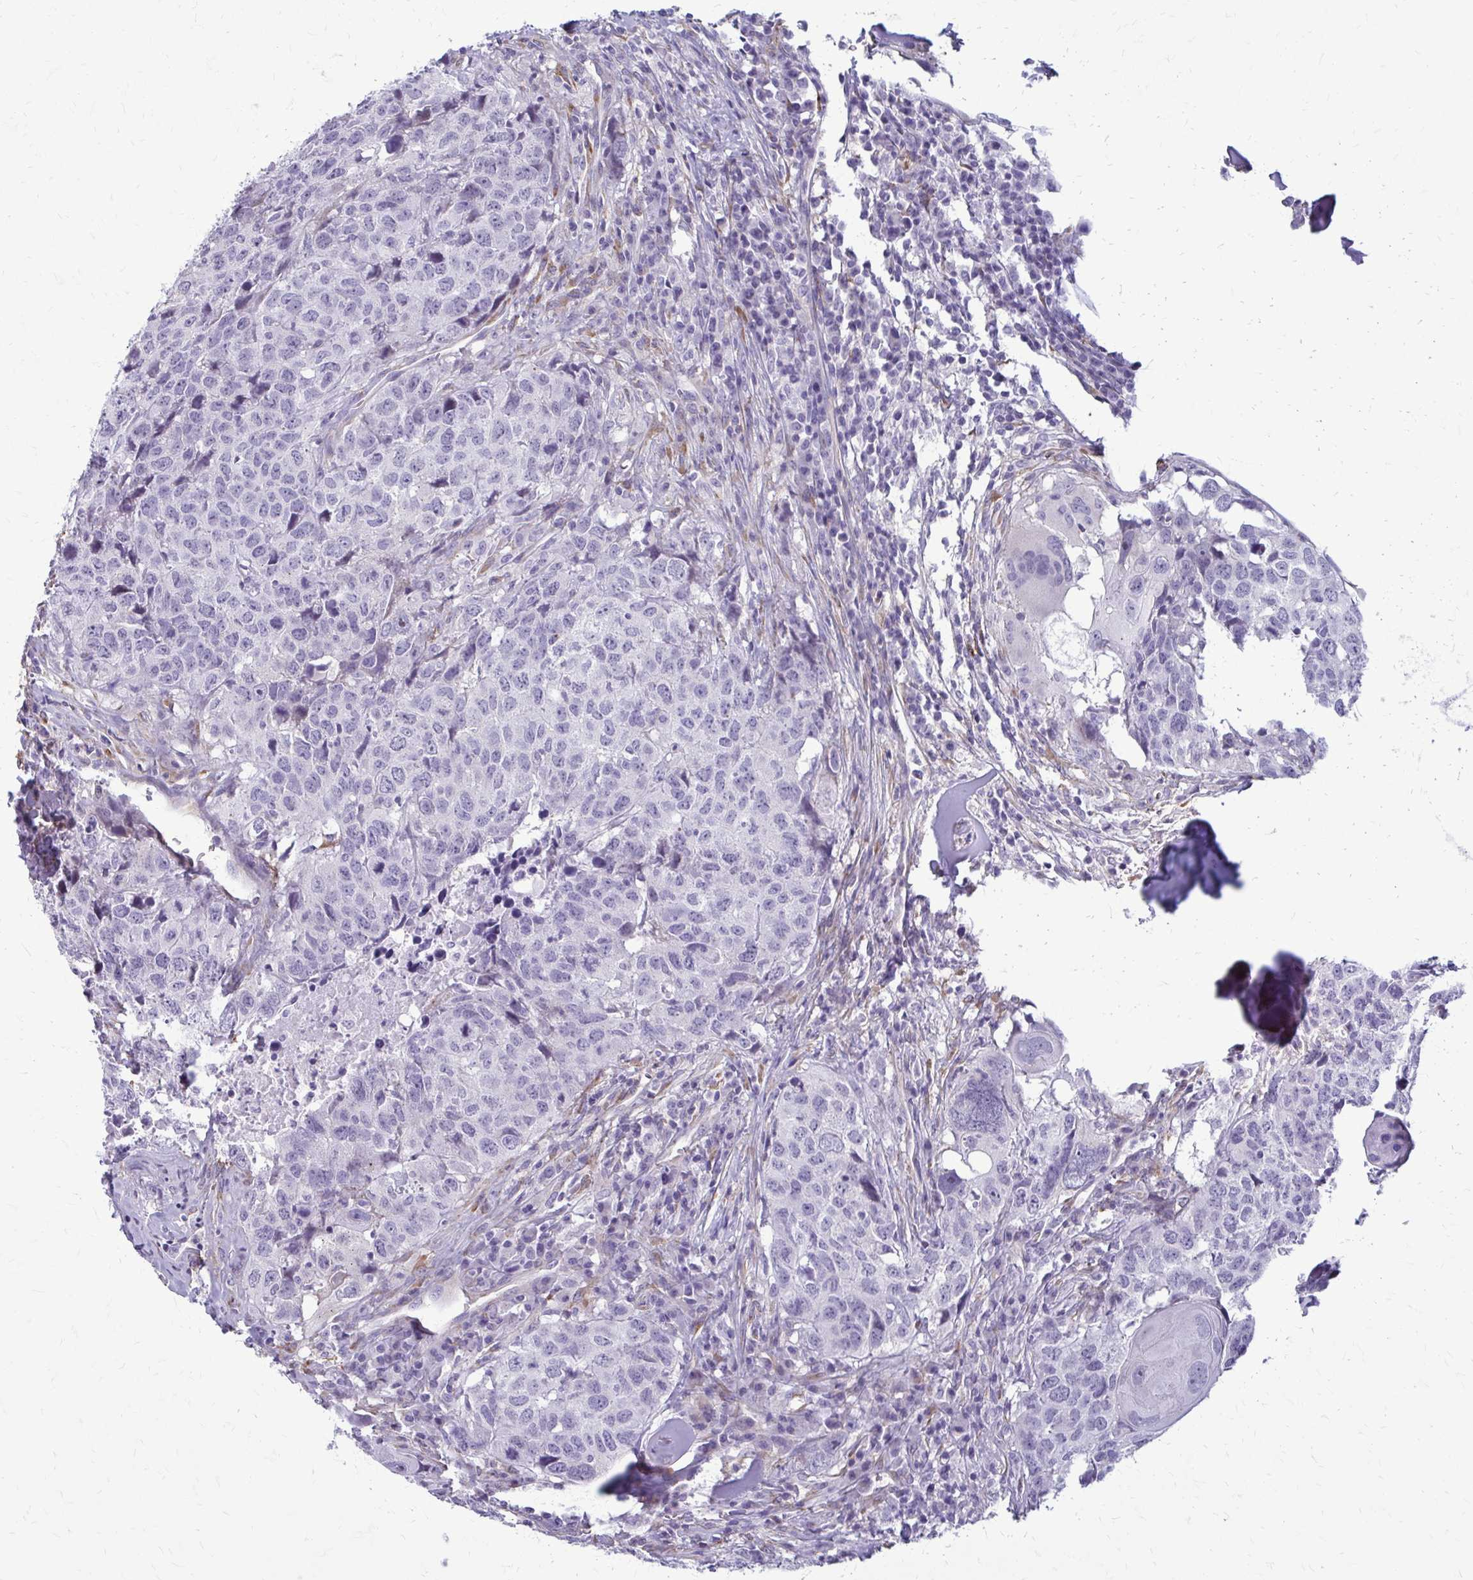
{"staining": {"intensity": "negative", "quantity": "none", "location": "none"}, "tissue": "head and neck cancer", "cell_type": "Tumor cells", "image_type": "cancer", "snomed": [{"axis": "morphology", "description": "Normal tissue, NOS"}, {"axis": "morphology", "description": "Squamous cell carcinoma, NOS"}, {"axis": "topography", "description": "Skeletal muscle"}, {"axis": "topography", "description": "Vascular tissue"}, {"axis": "topography", "description": "Peripheral nerve tissue"}, {"axis": "topography", "description": "Head-Neck"}], "caption": "There is no significant staining in tumor cells of head and neck cancer. Brightfield microscopy of IHC stained with DAB (brown) and hematoxylin (blue), captured at high magnification.", "gene": "DEPP1", "patient": {"sex": "male", "age": 66}}